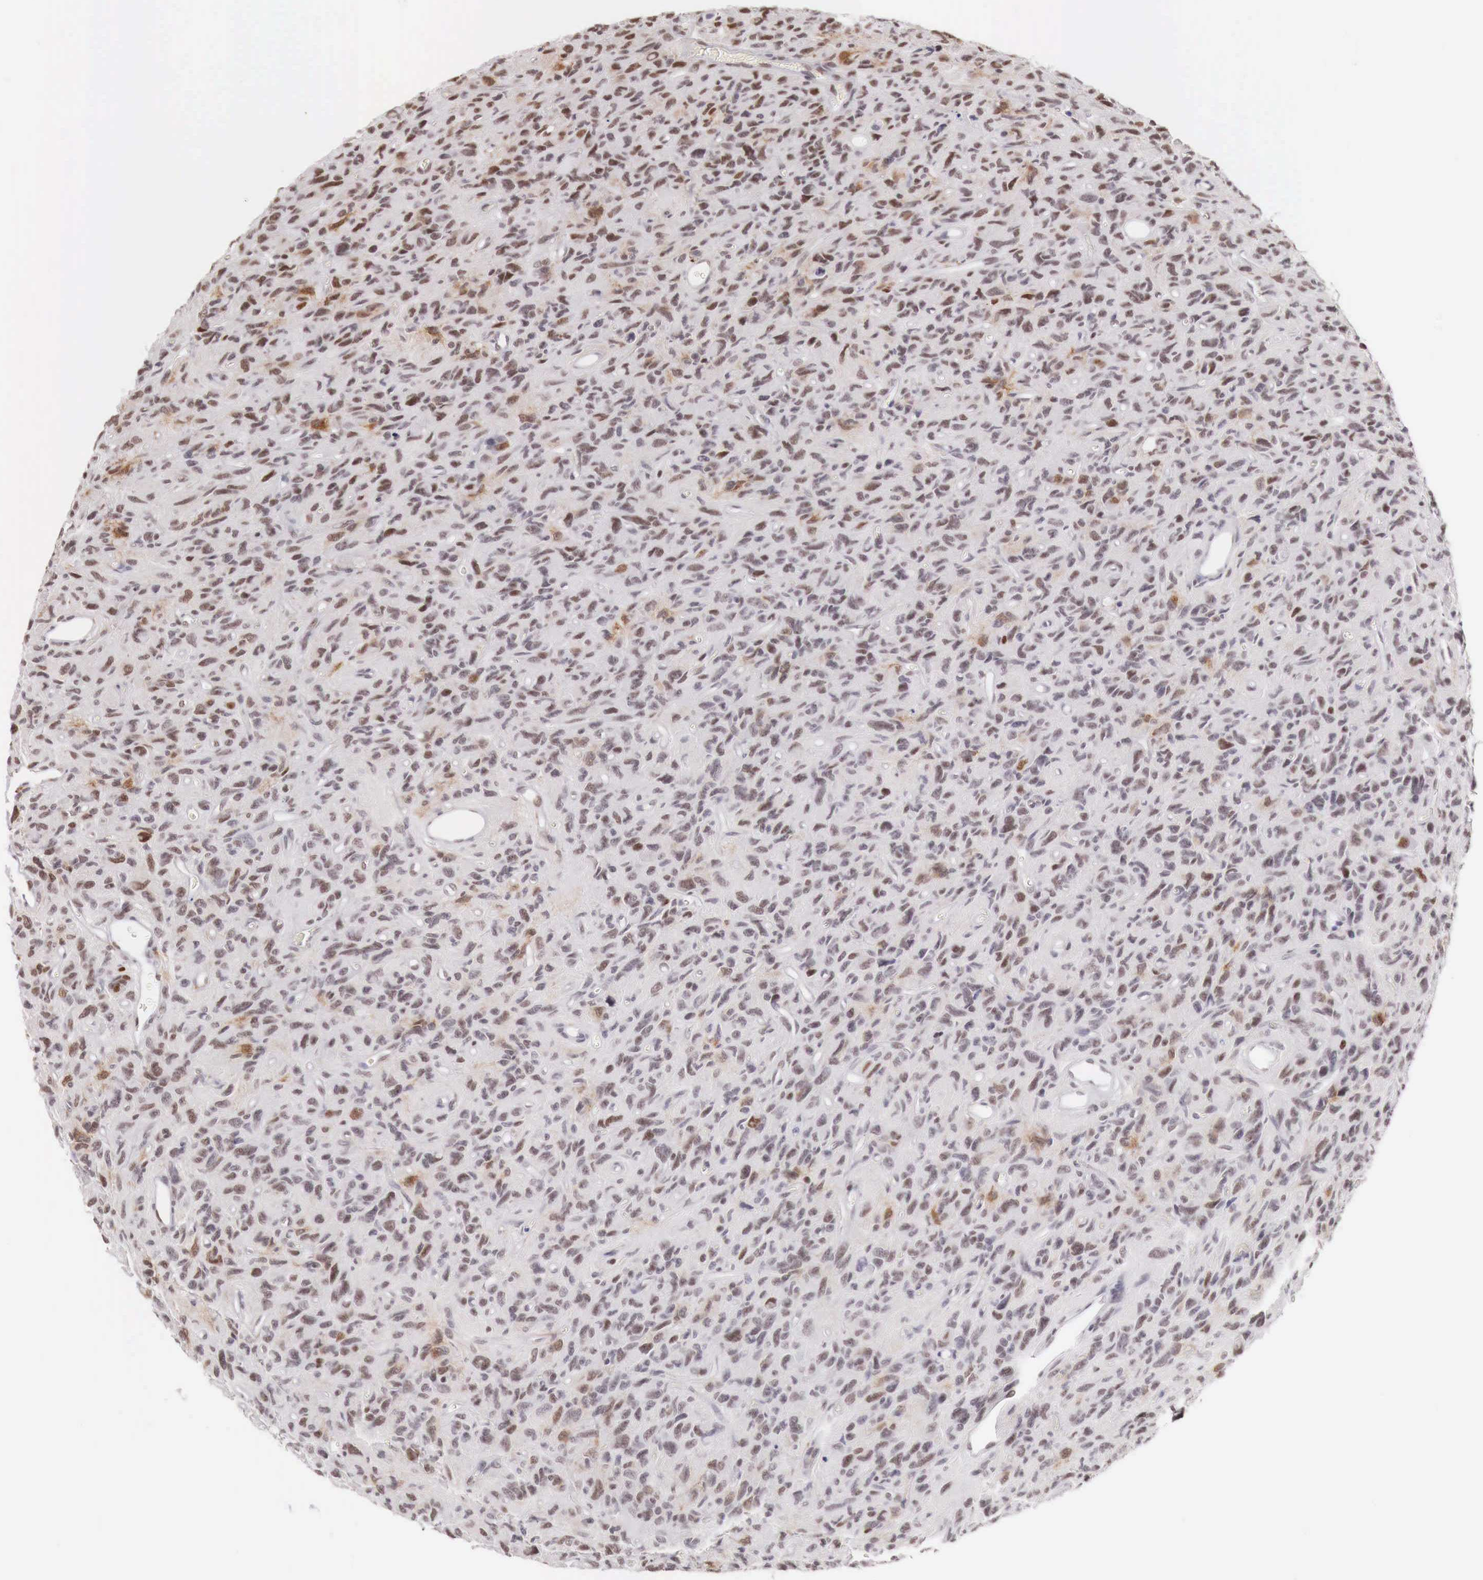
{"staining": {"intensity": "moderate", "quantity": "25%-75%", "location": "nuclear"}, "tissue": "glioma", "cell_type": "Tumor cells", "image_type": "cancer", "snomed": [{"axis": "morphology", "description": "Glioma, malignant, High grade"}, {"axis": "topography", "description": "Brain"}], "caption": "Human high-grade glioma (malignant) stained with a protein marker exhibits moderate staining in tumor cells.", "gene": "PHF14", "patient": {"sex": "female", "age": 60}}